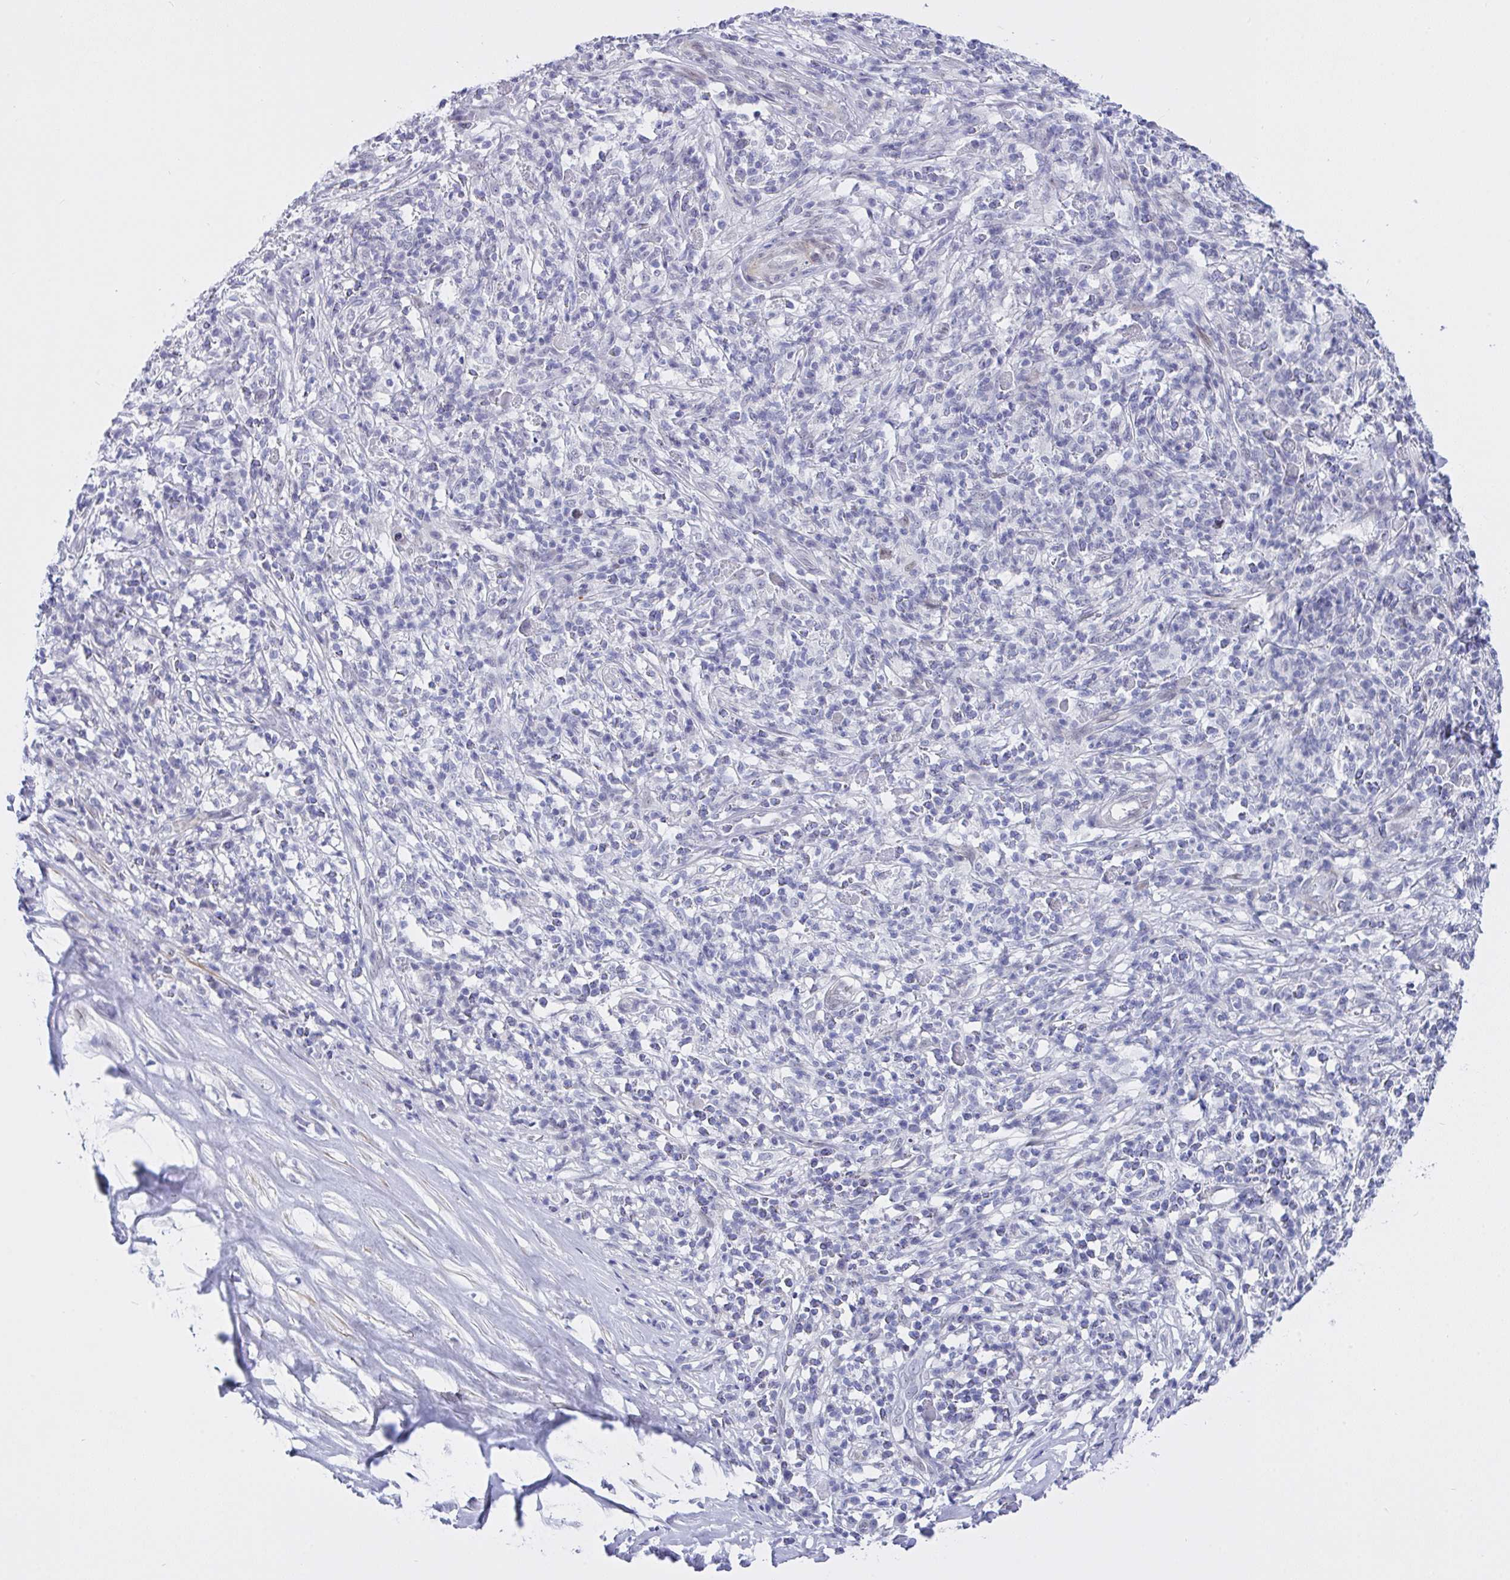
{"staining": {"intensity": "negative", "quantity": "none", "location": "none"}, "tissue": "melanoma", "cell_type": "Tumor cells", "image_type": "cancer", "snomed": [{"axis": "morphology", "description": "Malignant melanoma, NOS"}, {"axis": "topography", "description": "Skin"}], "caption": "Tumor cells are negative for brown protein staining in malignant melanoma.", "gene": "FBXL22", "patient": {"sex": "male", "age": 66}}